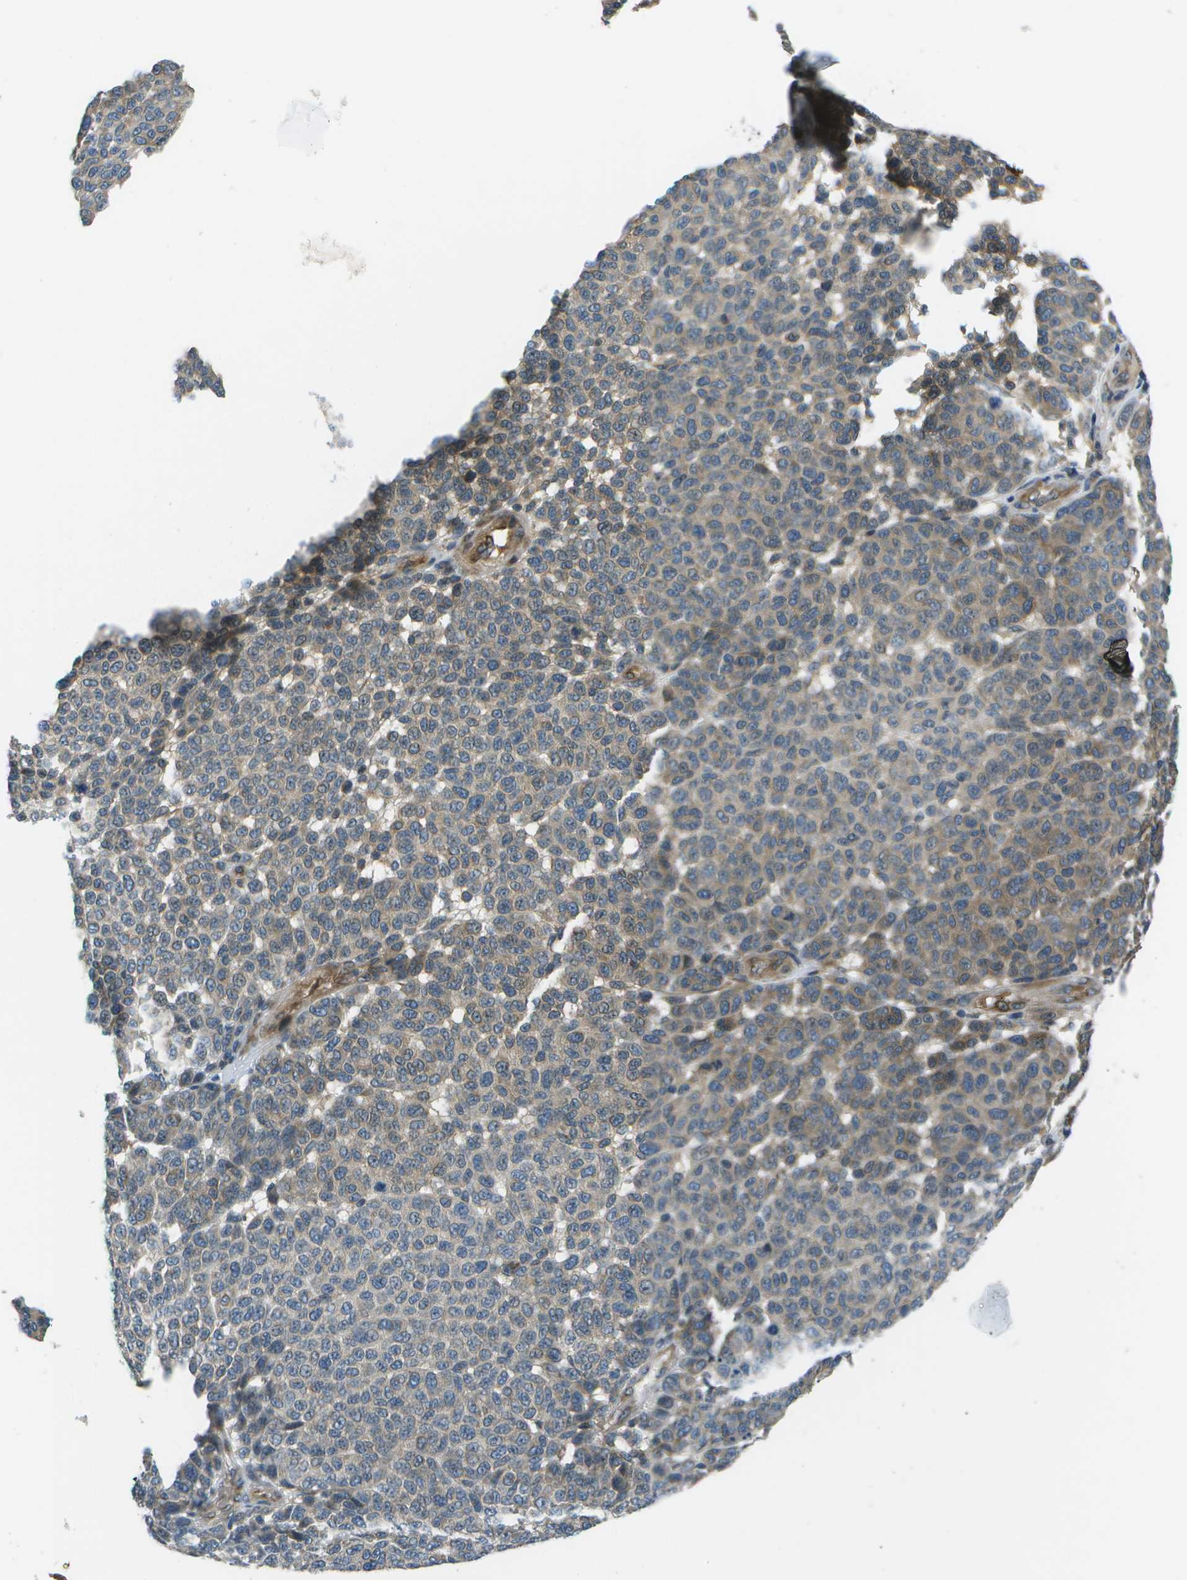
{"staining": {"intensity": "weak", "quantity": "25%-75%", "location": "cytoplasmic/membranous"}, "tissue": "melanoma", "cell_type": "Tumor cells", "image_type": "cancer", "snomed": [{"axis": "morphology", "description": "Malignant melanoma, NOS"}, {"axis": "topography", "description": "Skin"}], "caption": "A photomicrograph of human malignant melanoma stained for a protein demonstrates weak cytoplasmic/membranous brown staining in tumor cells. The staining was performed using DAB (3,3'-diaminobenzidine) to visualize the protein expression in brown, while the nuclei were stained in blue with hematoxylin (Magnification: 20x).", "gene": "CTIF", "patient": {"sex": "male", "age": 59}}